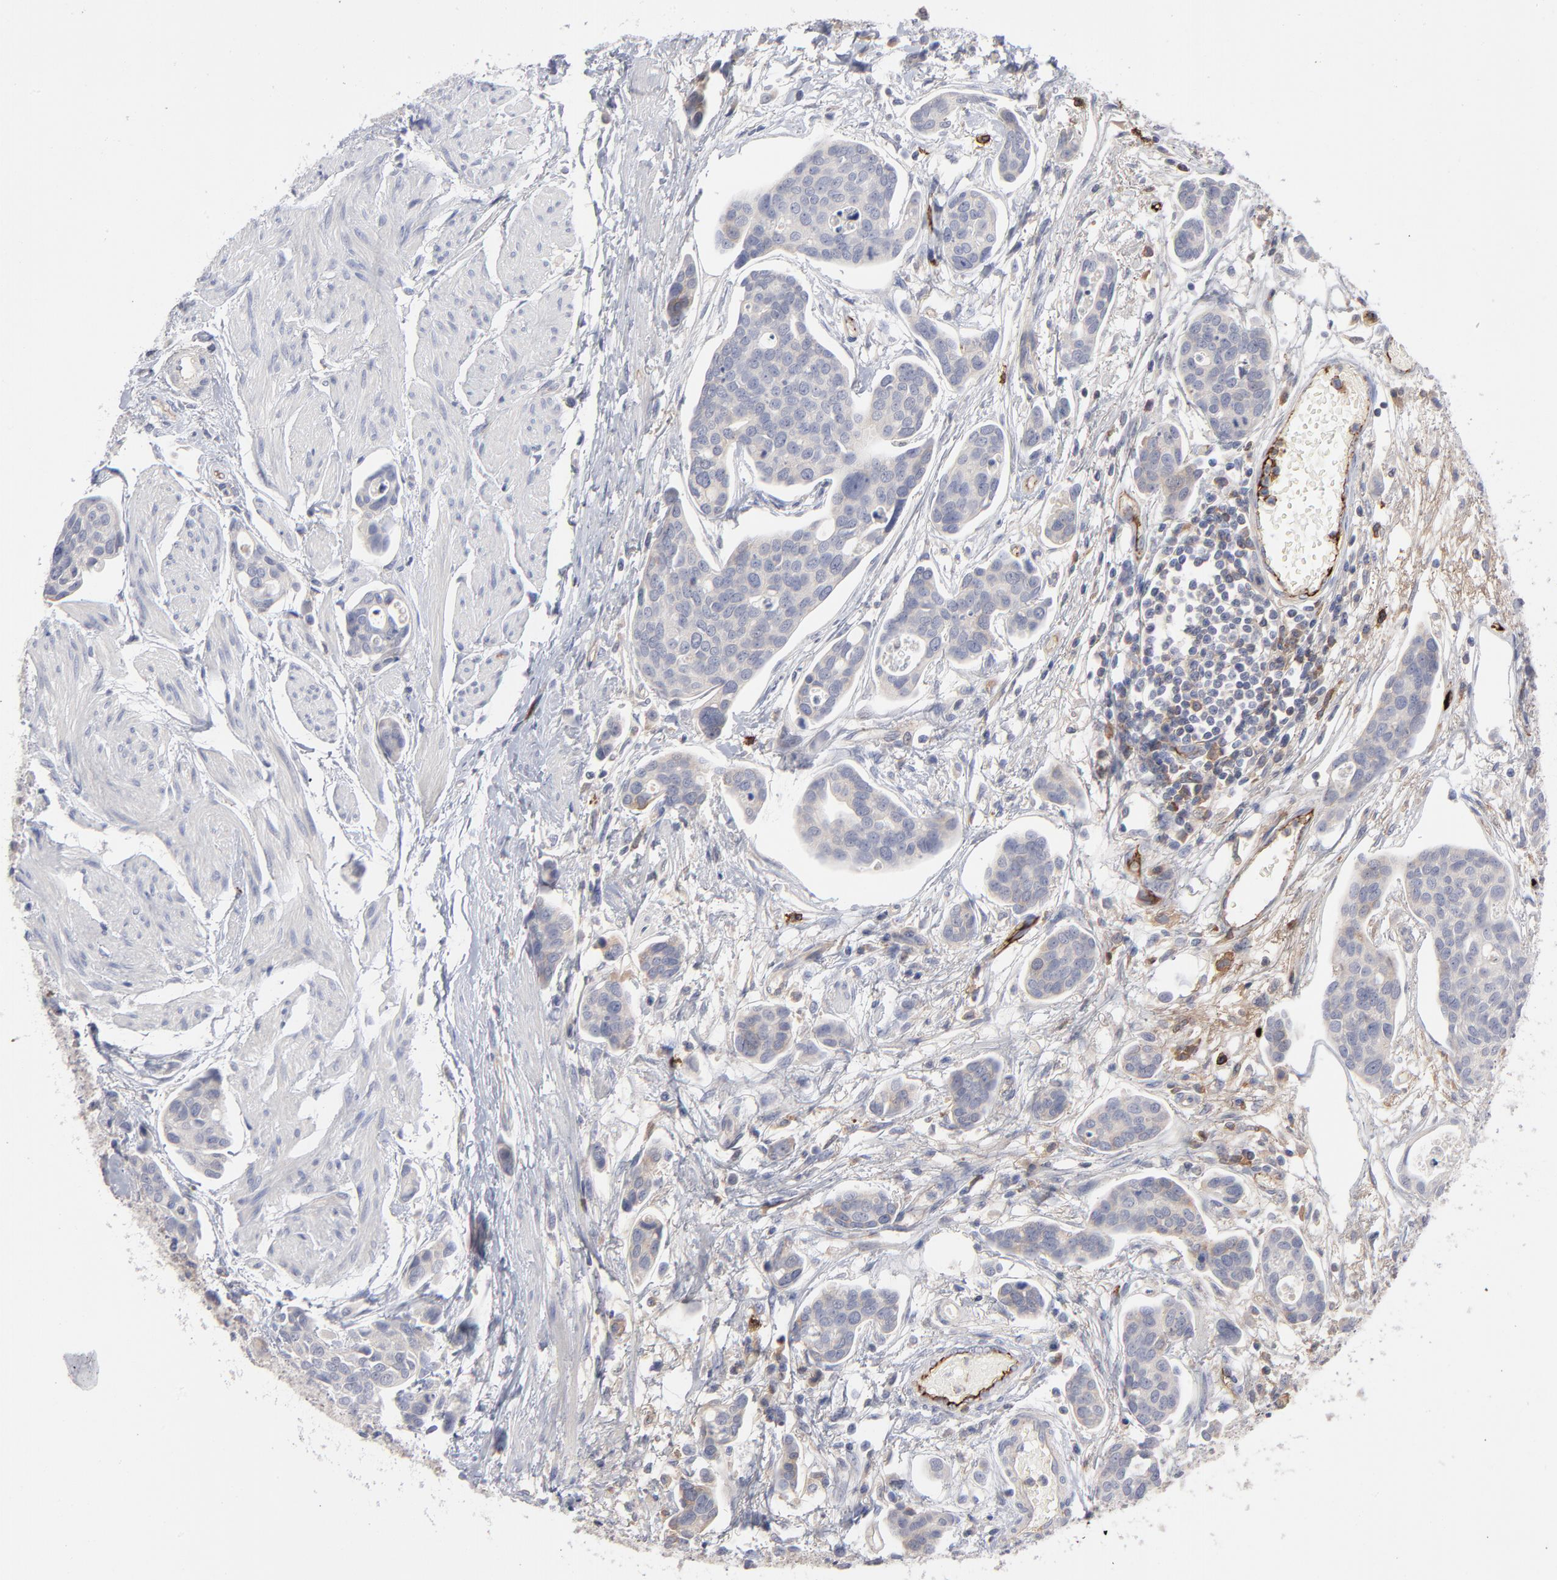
{"staining": {"intensity": "weak", "quantity": "<25%", "location": "cytoplasmic/membranous"}, "tissue": "urothelial cancer", "cell_type": "Tumor cells", "image_type": "cancer", "snomed": [{"axis": "morphology", "description": "Urothelial carcinoma, High grade"}, {"axis": "topography", "description": "Urinary bladder"}], "caption": "A photomicrograph of high-grade urothelial carcinoma stained for a protein displays no brown staining in tumor cells.", "gene": "CCR3", "patient": {"sex": "male", "age": 78}}